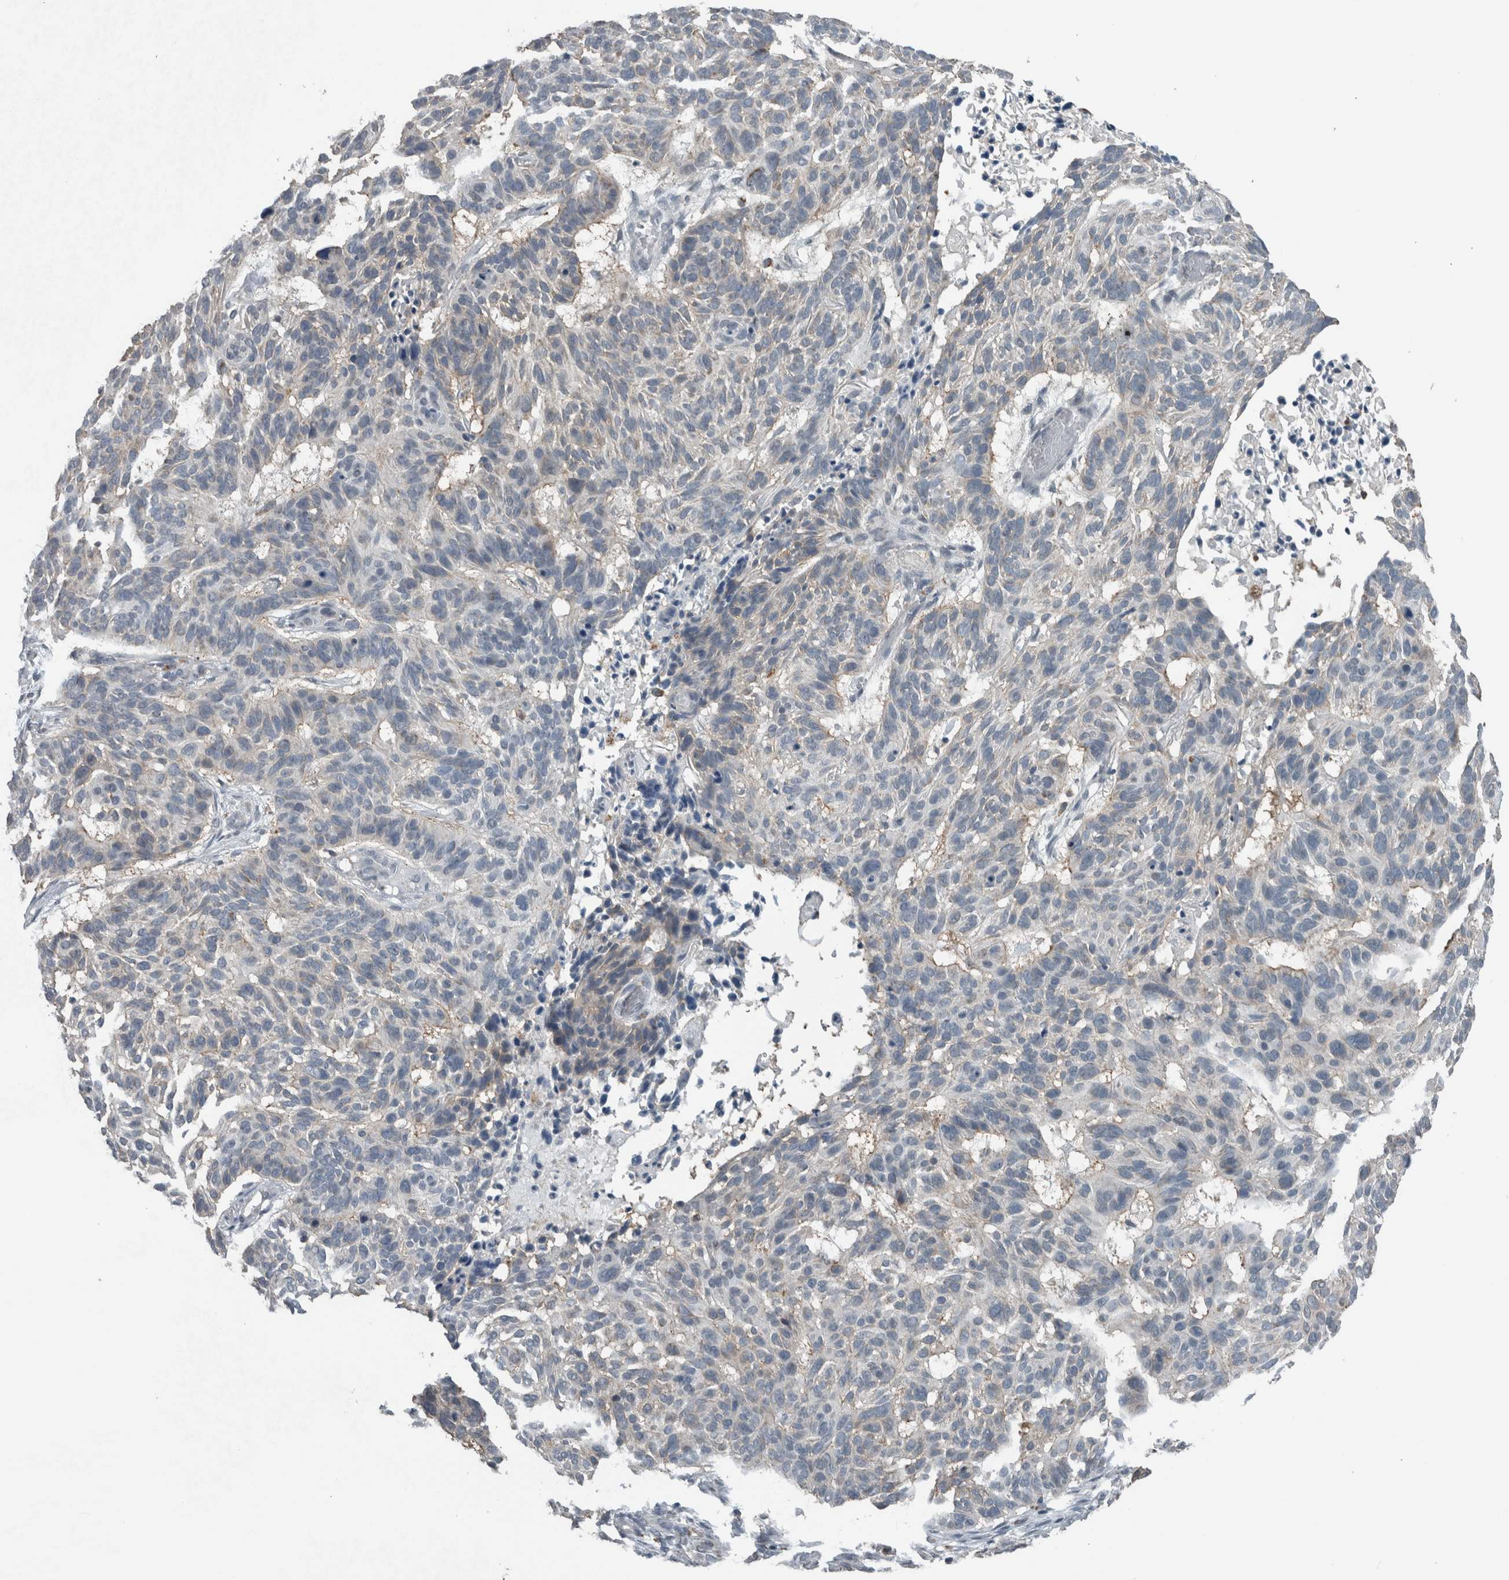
{"staining": {"intensity": "negative", "quantity": "none", "location": "none"}, "tissue": "skin cancer", "cell_type": "Tumor cells", "image_type": "cancer", "snomed": [{"axis": "morphology", "description": "Basal cell carcinoma"}, {"axis": "topography", "description": "Skin"}], "caption": "Image shows no significant protein staining in tumor cells of skin basal cell carcinoma. (Brightfield microscopy of DAB (3,3'-diaminobenzidine) immunohistochemistry at high magnification).", "gene": "ACSF2", "patient": {"sex": "male", "age": 85}}